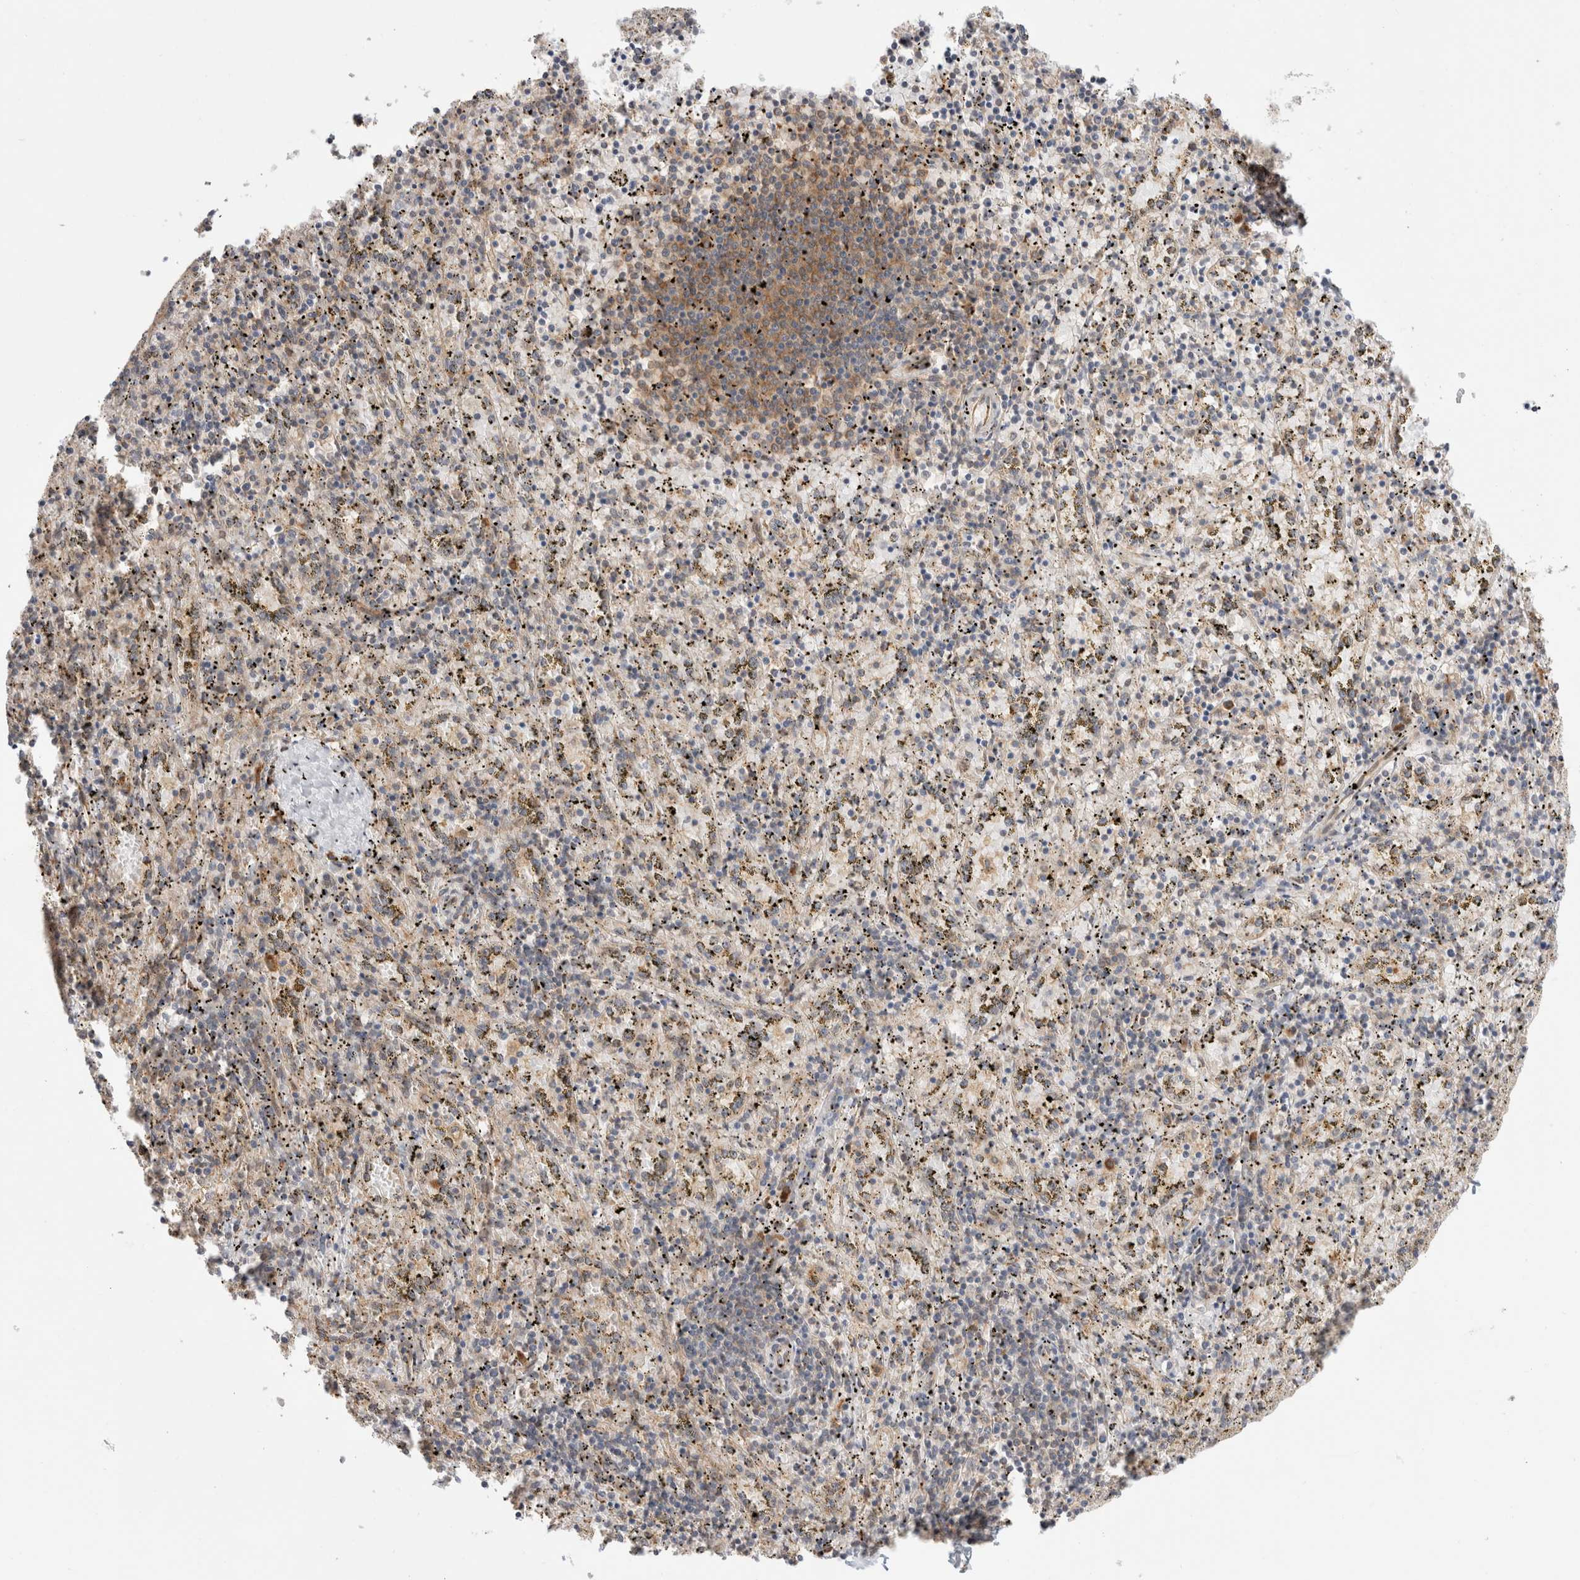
{"staining": {"intensity": "weak", "quantity": "<25%", "location": "cytoplasmic/membranous"}, "tissue": "spleen", "cell_type": "Cells in red pulp", "image_type": "normal", "snomed": [{"axis": "morphology", "description": "Normal tissue, NOS"}, {"axis": "topography", "description": "Spleen"}], "caption": "Immunohistochemical staining of unremarkable spleen demonstrates no significant staining in cells in red pulp. Nuclei are stained in blue.", "gene": "ACTL9", "patient": {"sex": "male", "age": 11}}